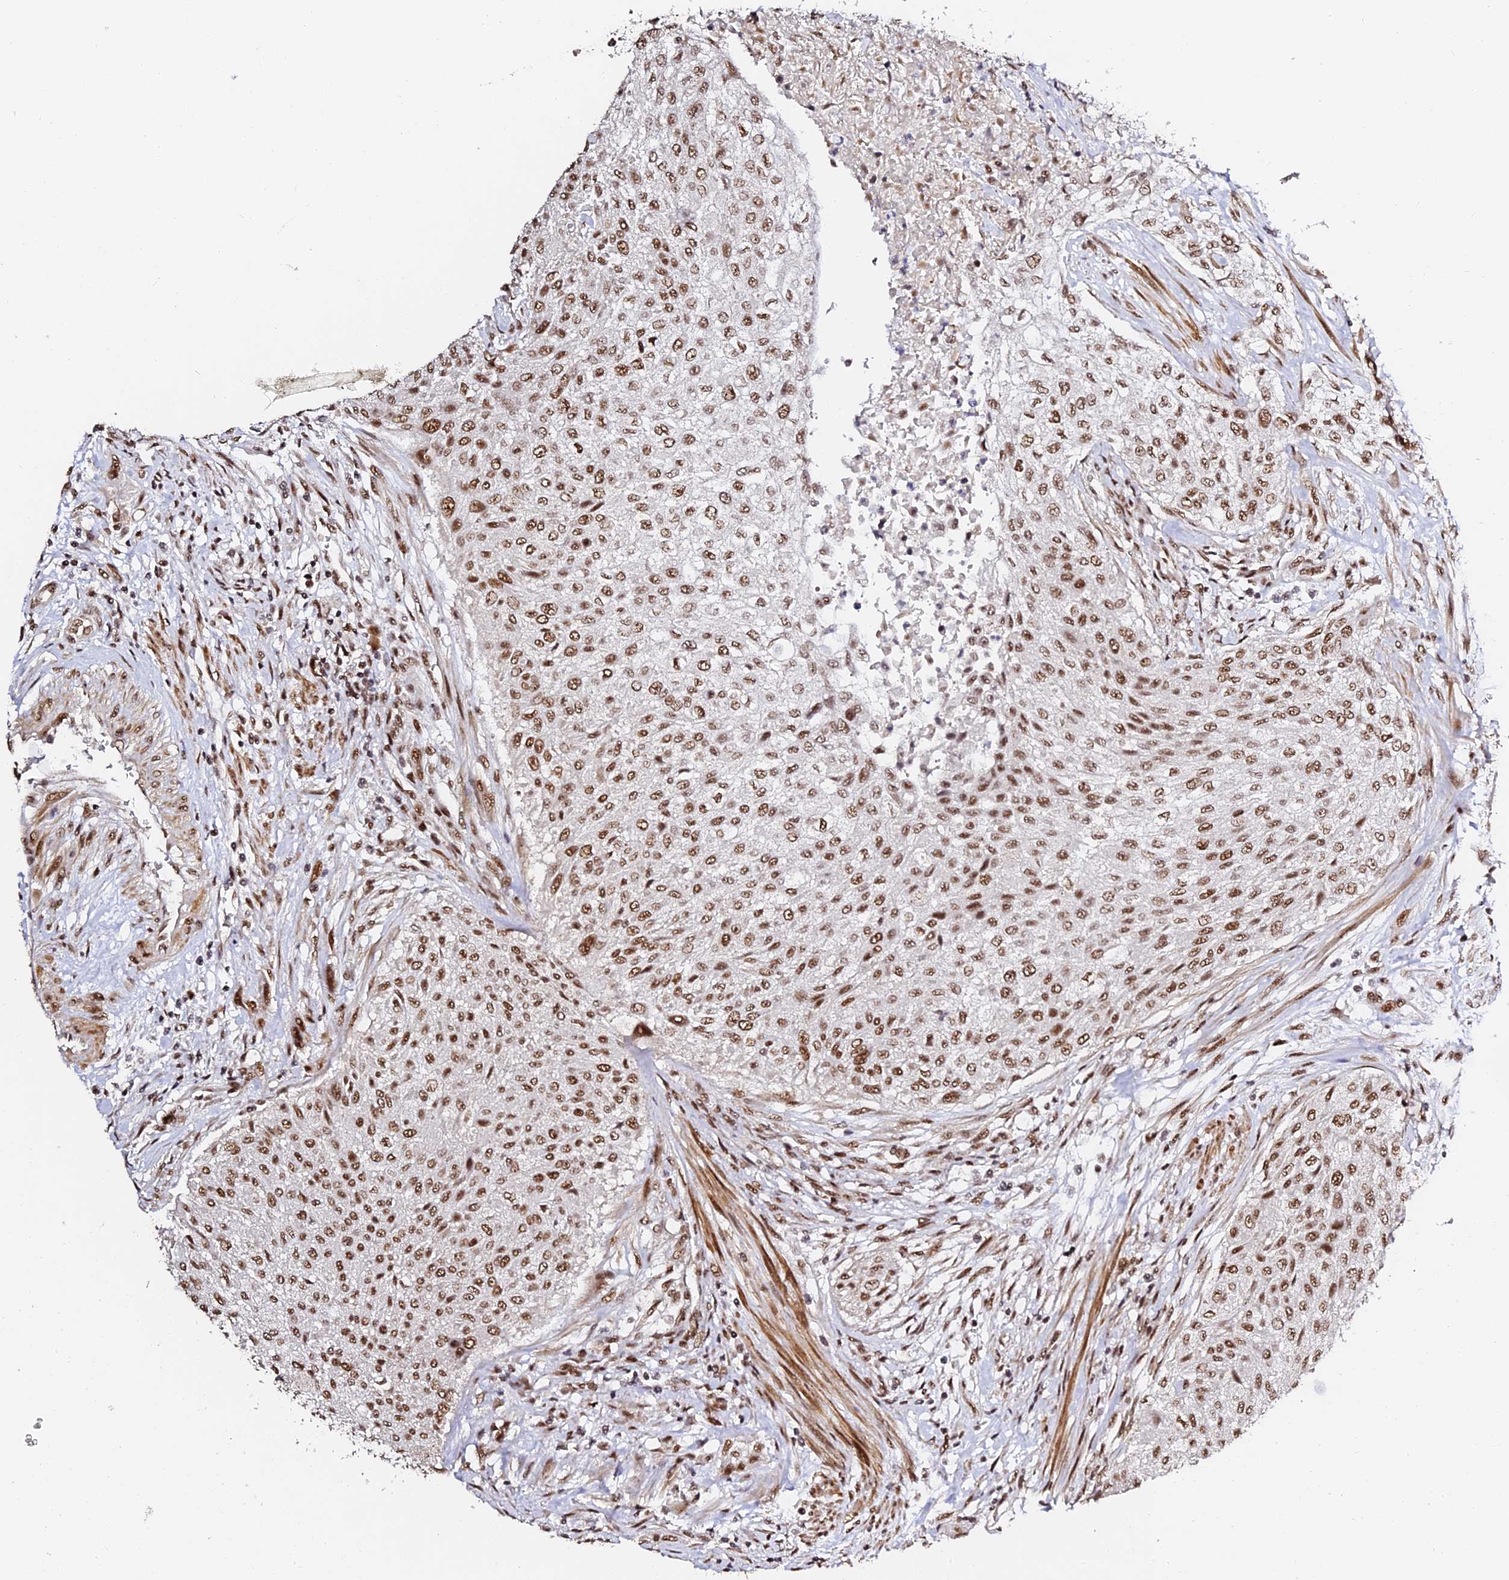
{"staining": {"intensity": "moderate", "quantity": ">75%", "location": "nuclear"}, "tissue": "urothelial cancer", "cell_type": "Tumor cells", "image_type": "cancer", "snomed": [{"axis": "morphology", "description": "Normal tissue, NOS"}, {"axis": "morphology", "description": "Urothelial carcinoma, NOS"}, {"axis": "topography", "description": "Urinary bladder"}, {"axis": "topography", "description": "Peripheral nerve tissue"}], "caption": "Protein analysis of transitional cell carcinoma tissue reveals moderate nuclear expression in about >75% of tumor cells.", "gene": "MCRS1", "patient": {"sex": "male", "age": 35}}